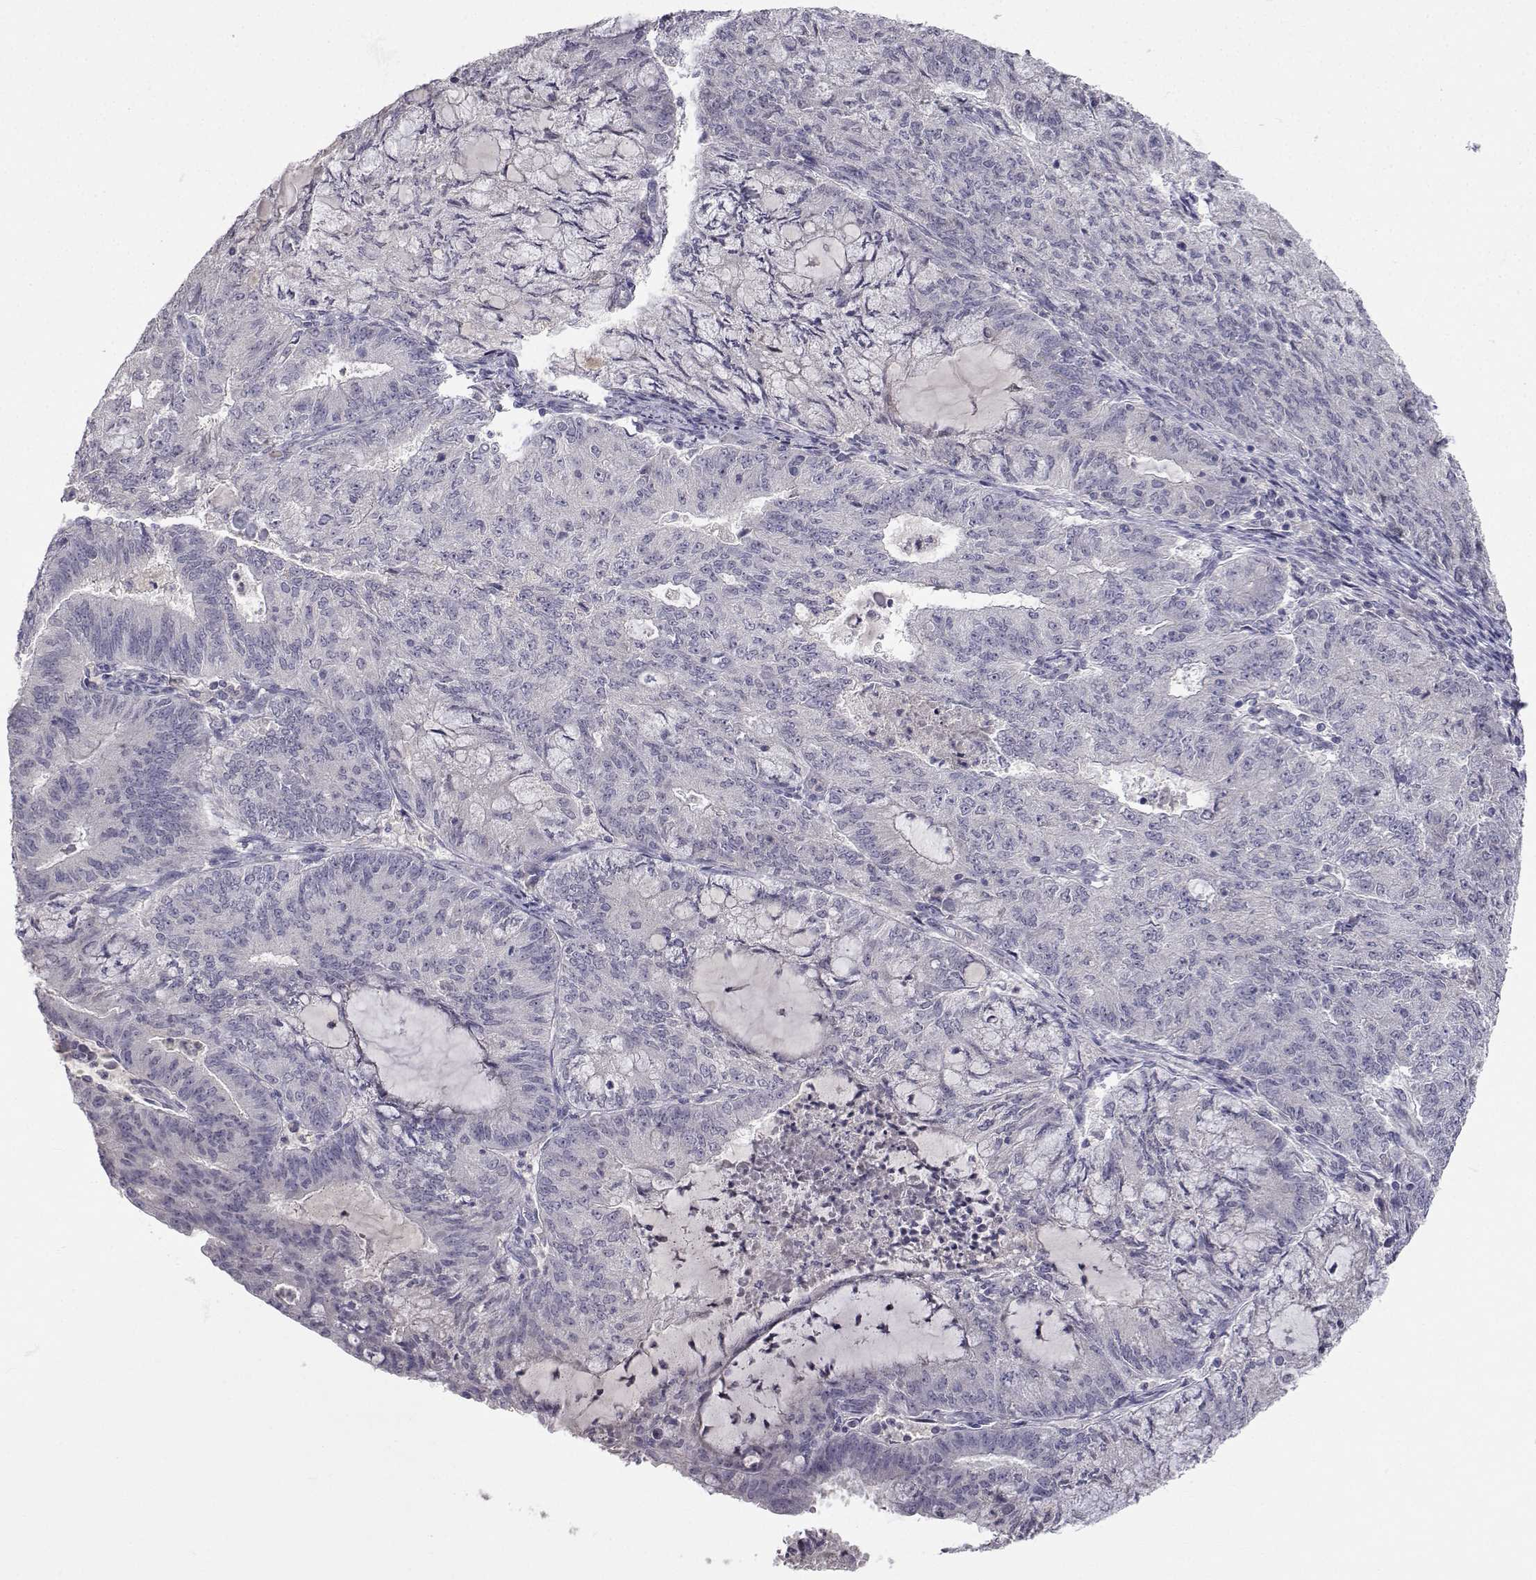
{"staining": {"intensity": "negative", "quantity": "none", "location": "none"}, "tissue": "endometrial cancer", "cell_type": "Tumor cells", "image_type": "cancer", "snomed": [{"axis": "morphology", "description": "Adenocarcinoma, NOS"}, {"axis": "topography", "description": "Endometrium"}], "caption": "Immunohistochemistry micrograph of neoplastic tissue: endometrial cancer stained with DAB (3,3'-diaminobenzidine) displays no significant protein staining in tumor cells.", "gene": "SLC6A3", "patient": {"sex": "female", "age": 82}}